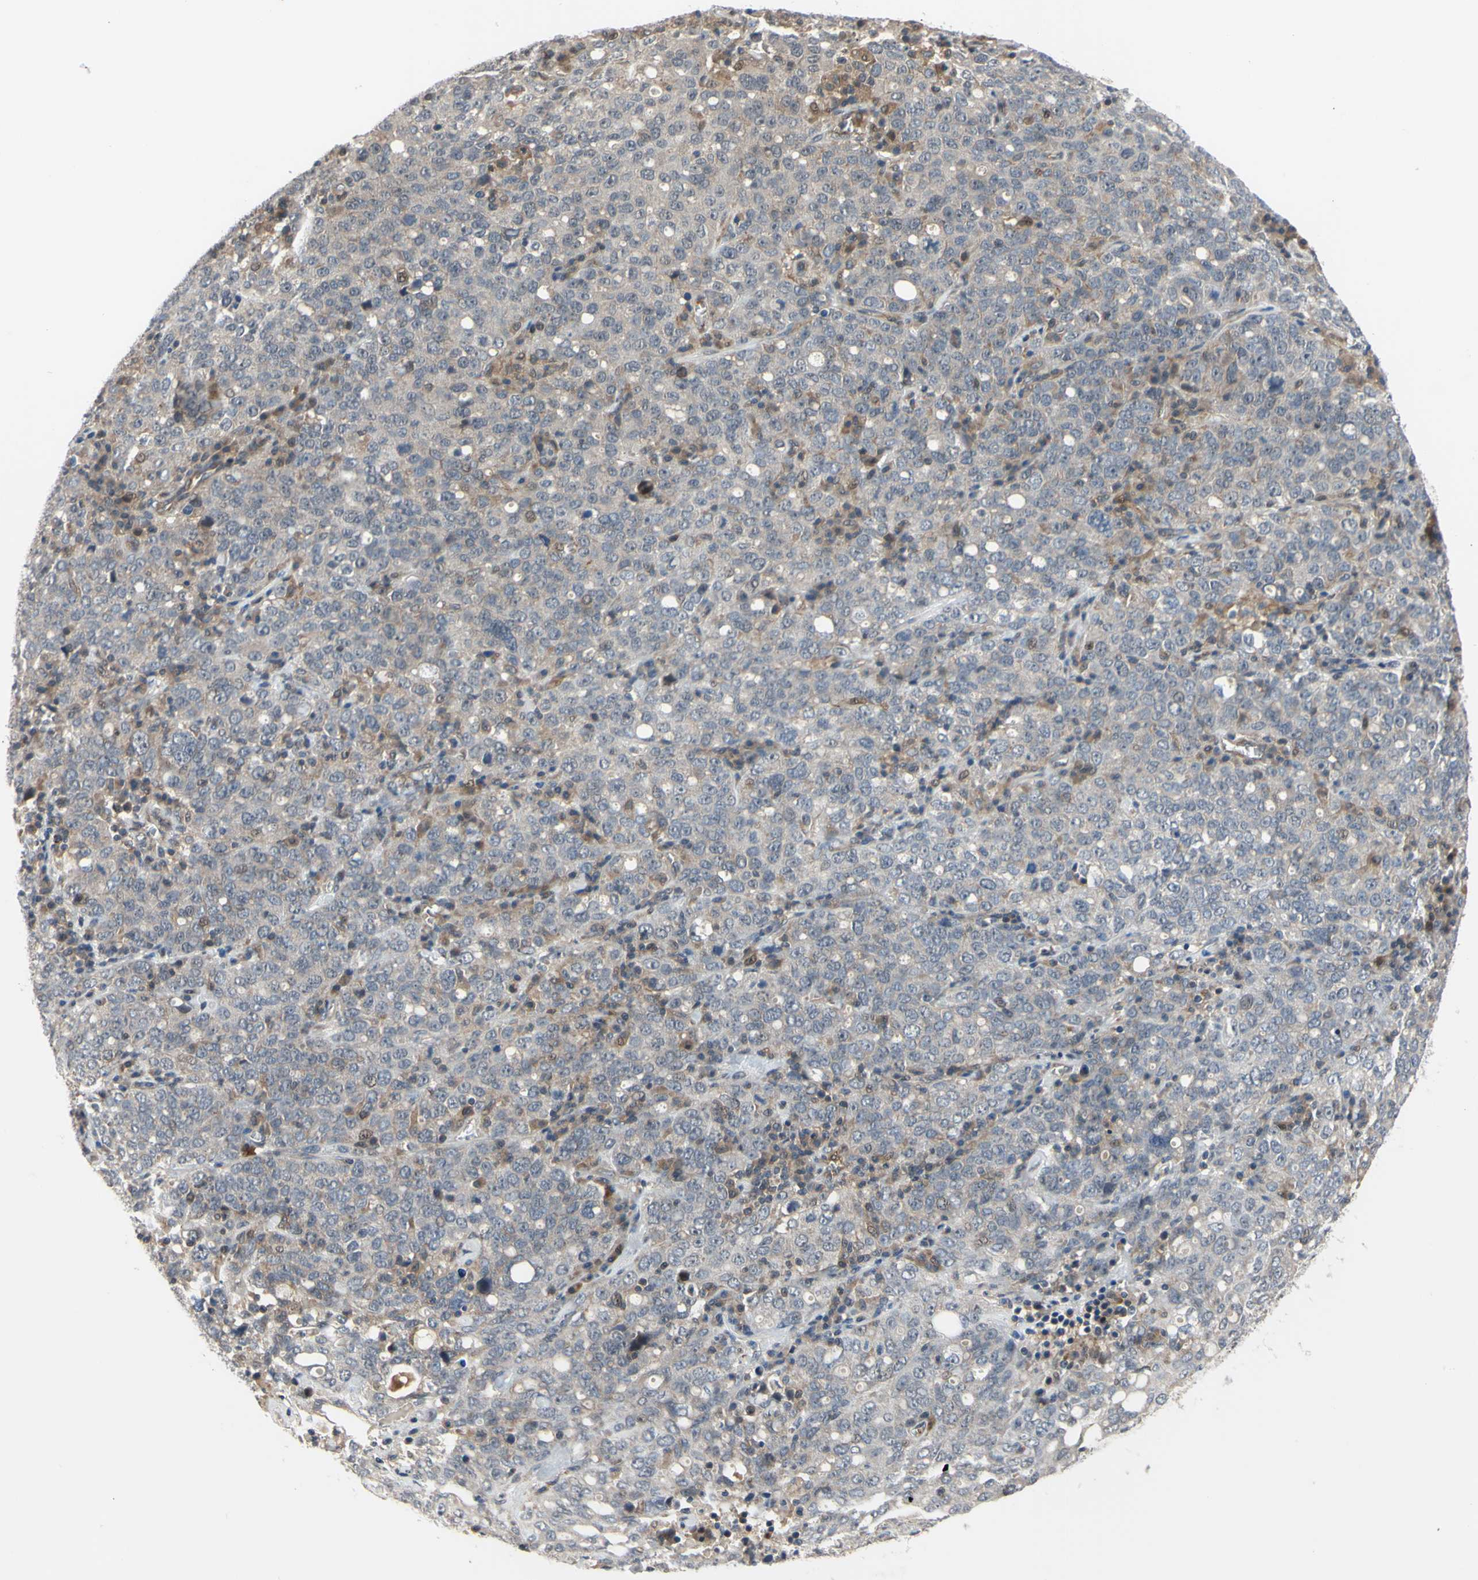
{"staining": {"intensity": "moderate", "quantity": ">75%", "location": "cytoplasmic/membranous"}, "tissue": "ovarian cancer", "cell_type": "Tumor cells", "image_type": "cancer", "snomed": [{"axis": "morphology", "description": "Carcinoma, endometroid"}, {"axis": "topography", "description": "Ovary"}], "caption": "This is a histology image of immunohistochemistry staining of ovarian cancer, which shows moderate positivity in the cytoplasmic/membranous of tumor cells.", "gene": "COMMD9", "patient": {"sex": "female", "age": 62}}